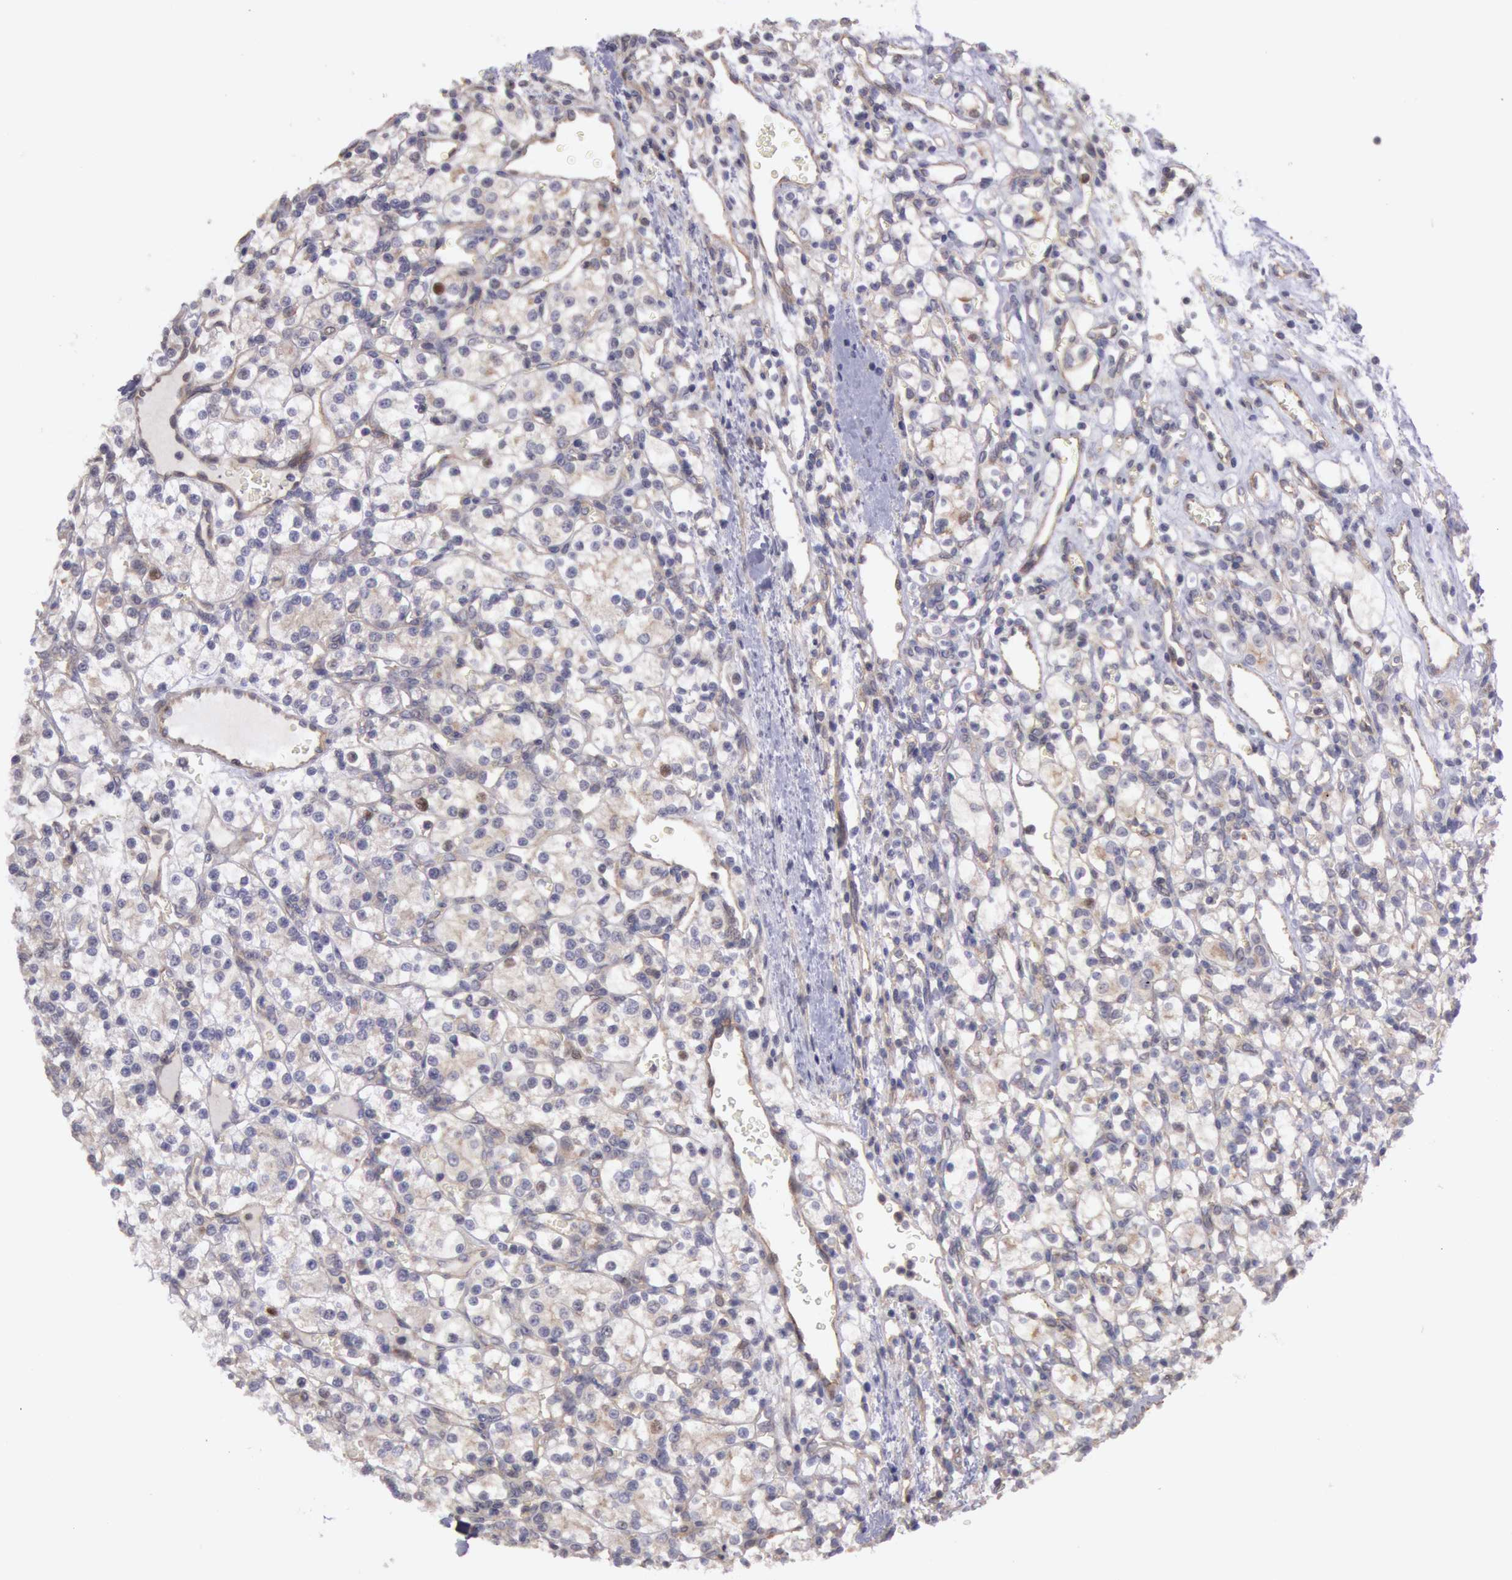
{"staining": {"intensity": "negative", "quantity": "none", "location": "none"}, "tissue": "renal cancer", "cell_type": "Tumor cells", "image_type": "cancer", "snomed": [{"axis": "morphology", "description": "Adenocarcinoma, NOS"}, {"axis": "topography", "description": "Kidney"}], "caption": "Immunohistochemical staining of human adenocarcinoma (renal) reveals no significant positivity in tumor cells.", "gene": "AMOTL1", "patient": {"sex": "female", "age": 62}}